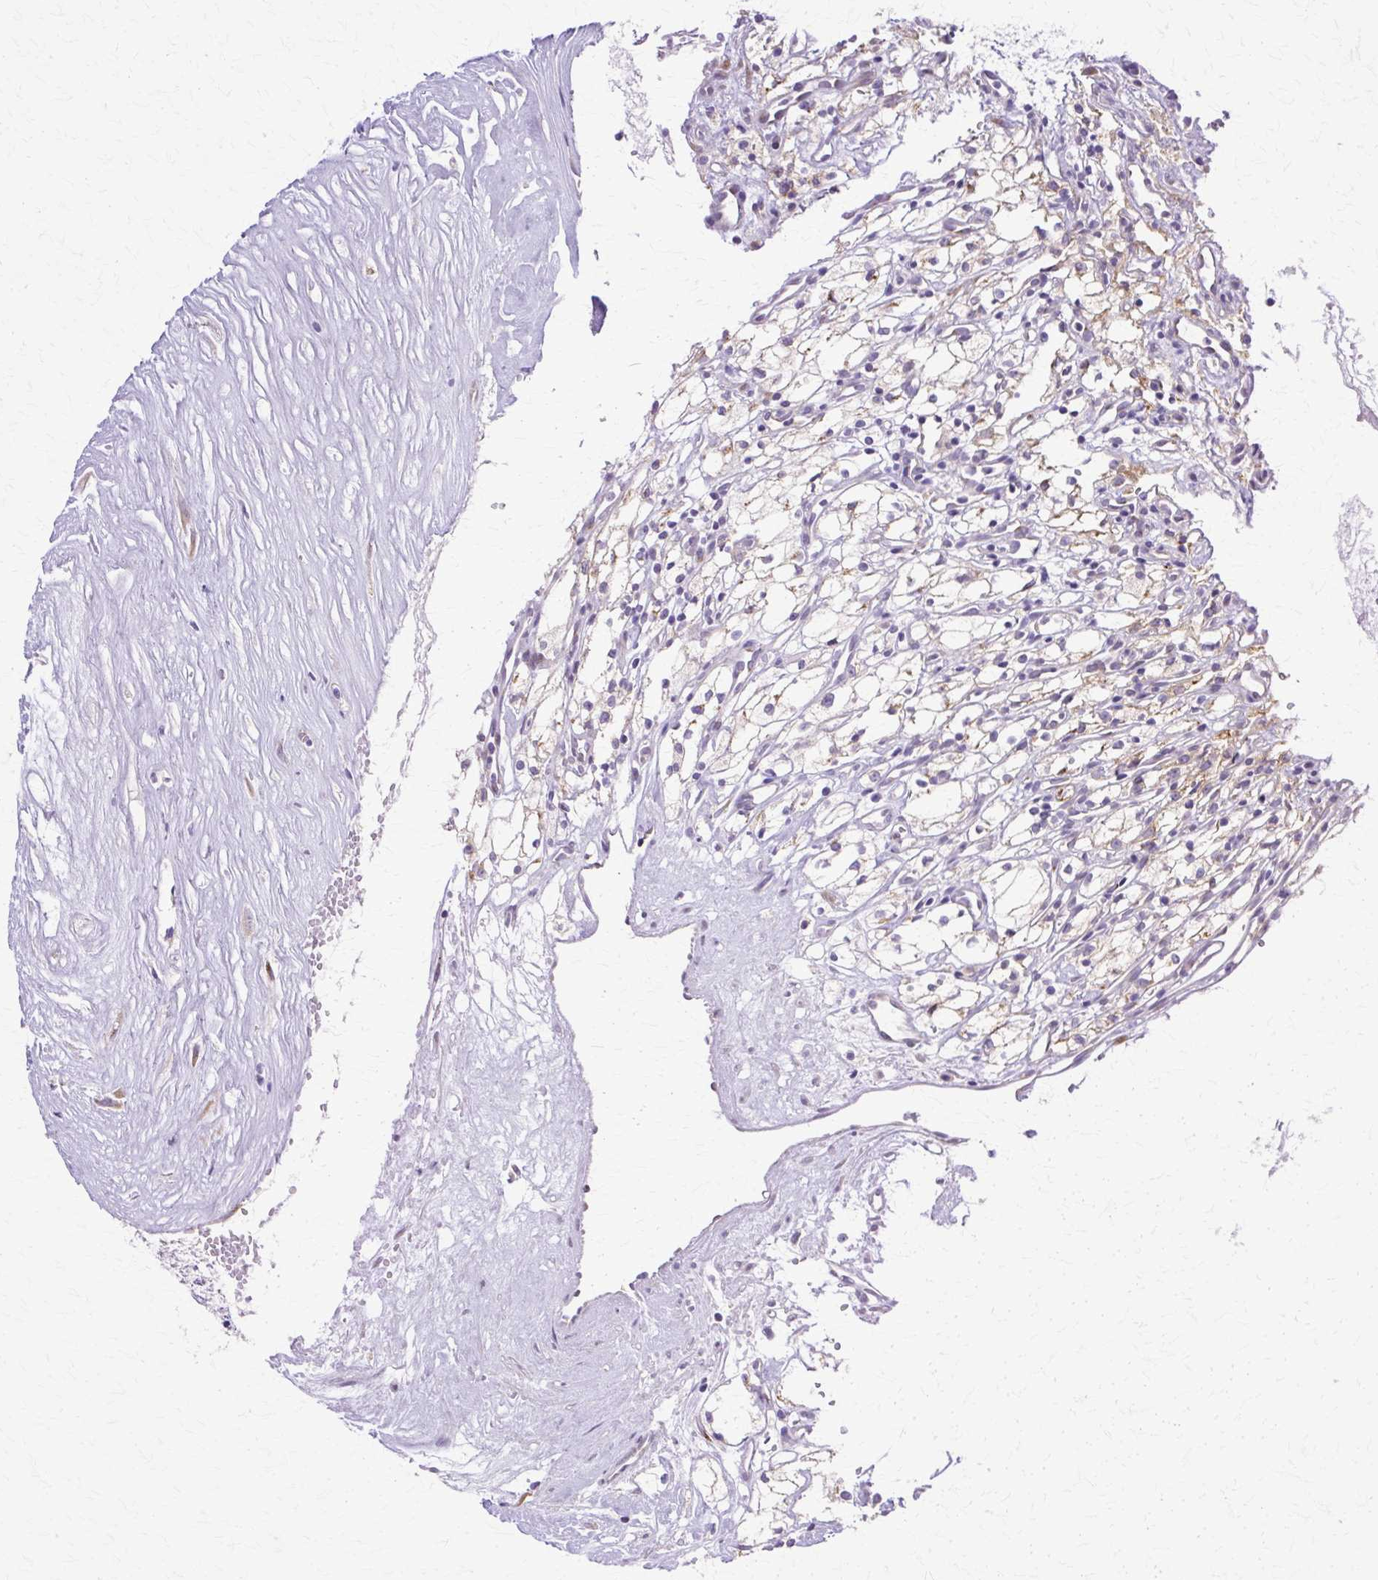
{"staining": {"intensity": "negative", "quantity": "none", "location": "none"}, "tissue": "renal cancer", "cell_type": "Tumor cells", "image_type": "cancer", "snomed": [{"axis": "morphology", "description": "Adenocarcinoma, NOS"}, {"axis": "topography", "description": "Kidney"}], "caption": "DAB (3,3'-diaminobenzidine) immunohistochemical staining of human renal cancer (adenocarcinoma) displays no significant expression in tumor cells.", "gene": "TBC1D3G", "patient": {"sex": "male", "age": 59}}